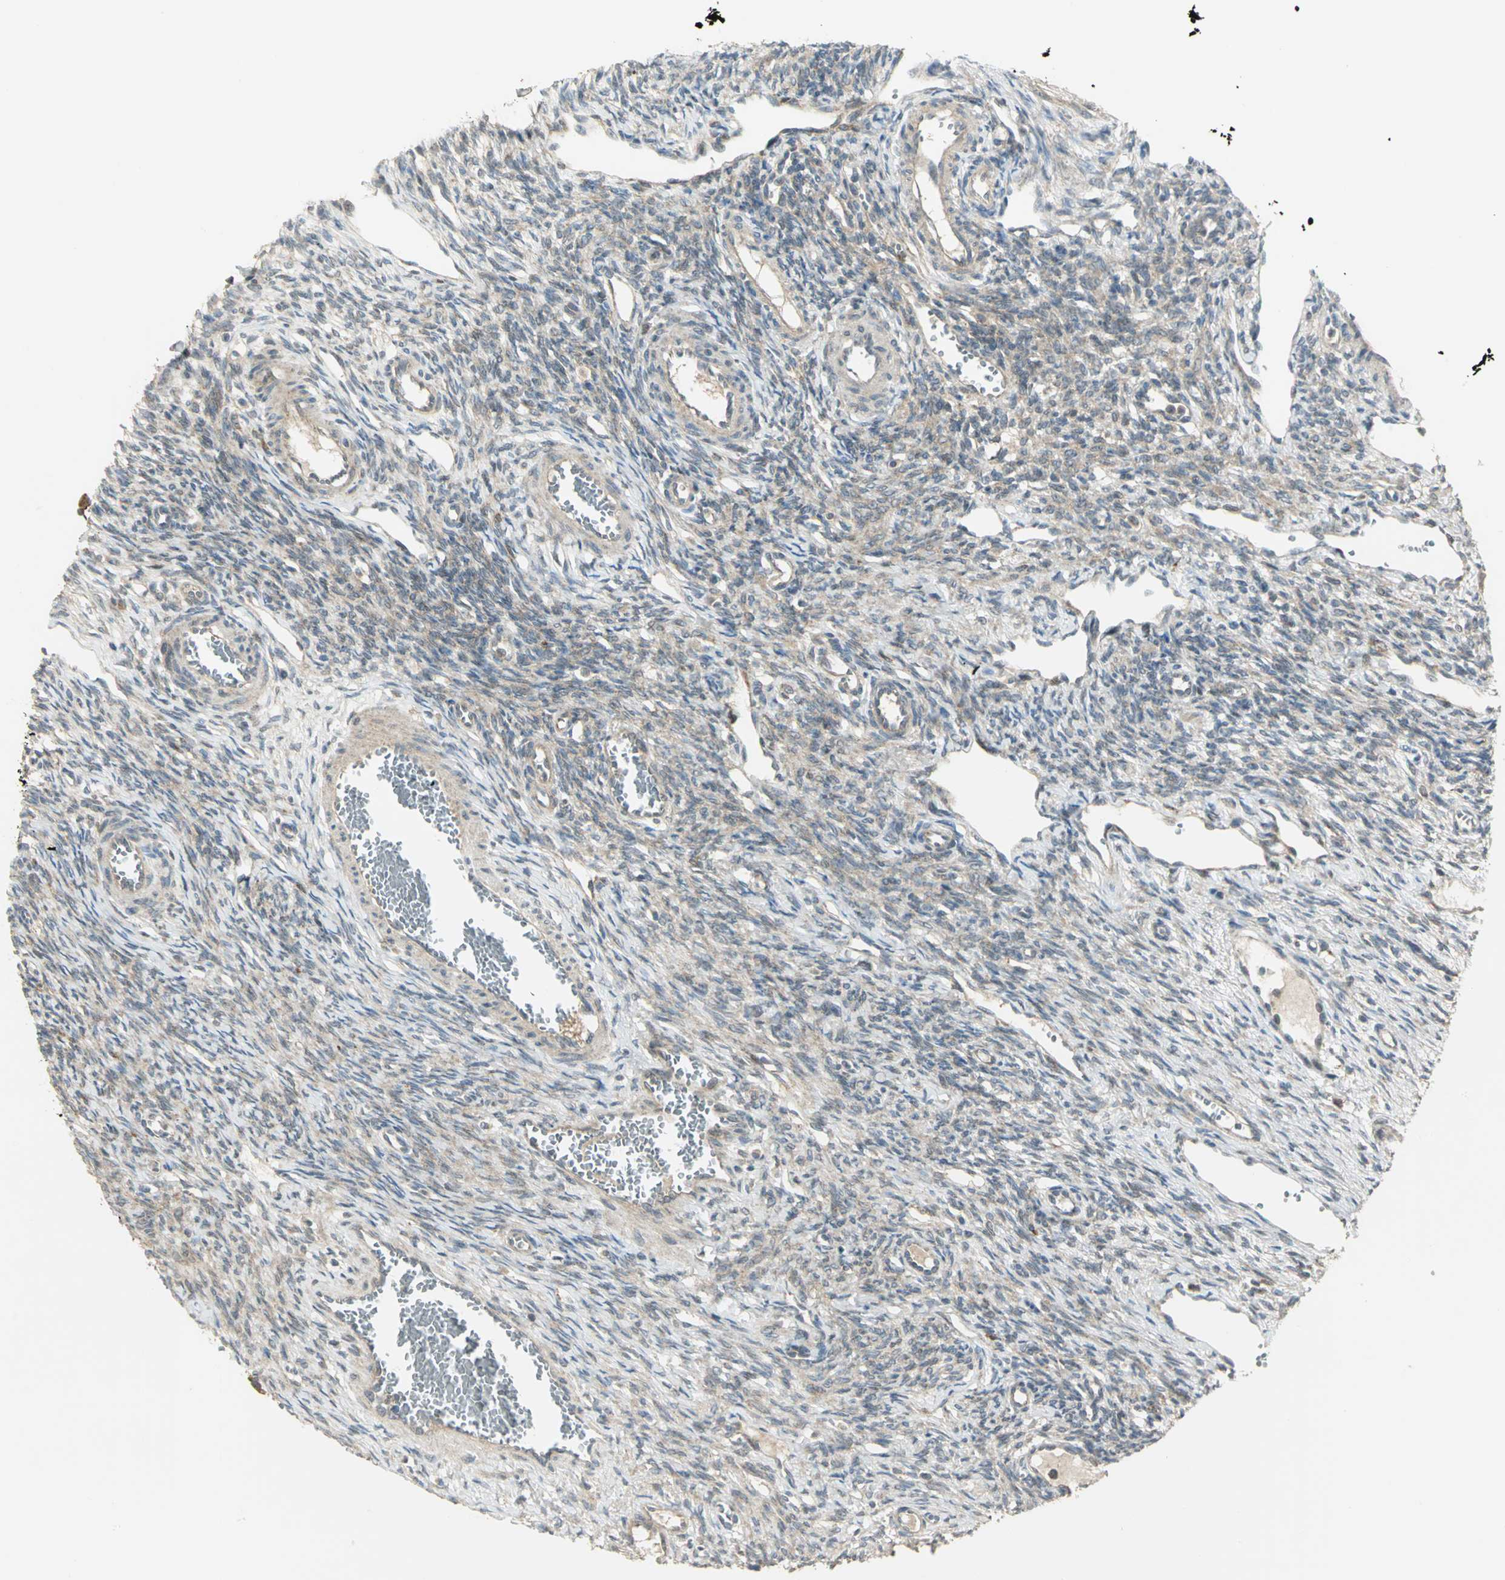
{"staining": {"intensity": "weak", "quantity": ">75%", "location": "cytoplasmic/membranous"}, "tissue": "ovary", "cell_type": "Ovarian stroma cells", "image_type": "normal", "snomed": [{"axis": "morphology", "description": "Normal tissue, NOS"}, {"axis": "topography", "description": "Ovary"}], "caption": "Ovary stained with immunohistochemistry (IHC) demonstrates weak cytoplasmic/membranous staining in about >75% of ovarian stroma cells. The protein is shown in brown color, while the nuclei are stained blue.", "gene": "MAPK8IP3", "patient": {"sex": "female", "age": 33}}